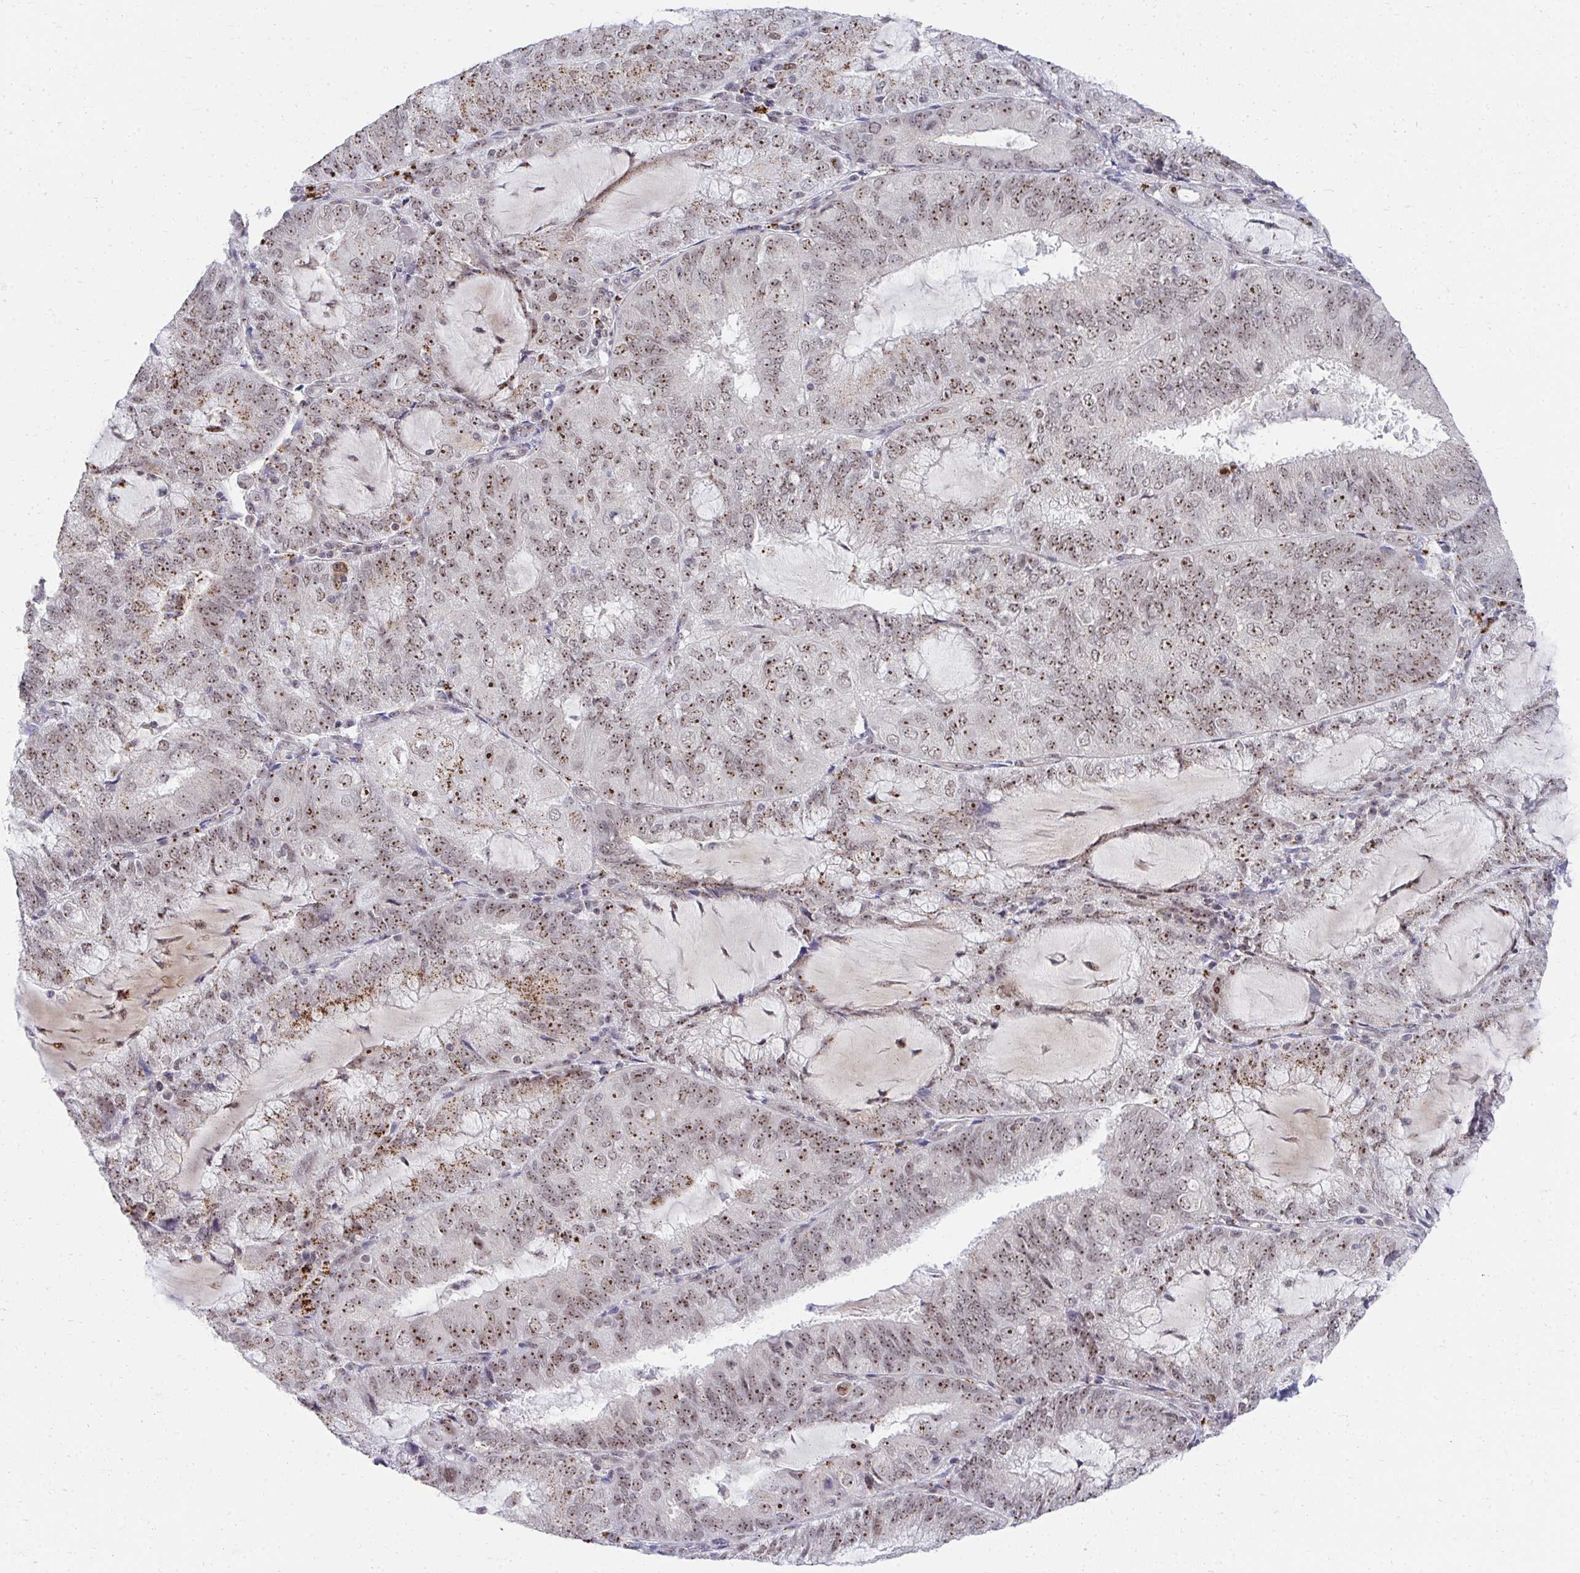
{"staining": {"intensity": "moderate", "quantity": "25%-75%", "location": "nuclear"}, "tissue": "endometrial cancer", "cell_type": "Tumor cells", "image_type": "cancer", "snomed": [{"axis": "morphology", "description": "Adenocarcinoma, NOS"}, {"axis": "topography", "description": "Endometrium"}], "caption": "This is a histology image of immunohistochemistry (IHC) staining of endometrial adenocarcinoma, which shows moderate expression in the nuclear of tumor cells.", "gene": "HIRA", "patient": {"sex": "female", "age": 81}}